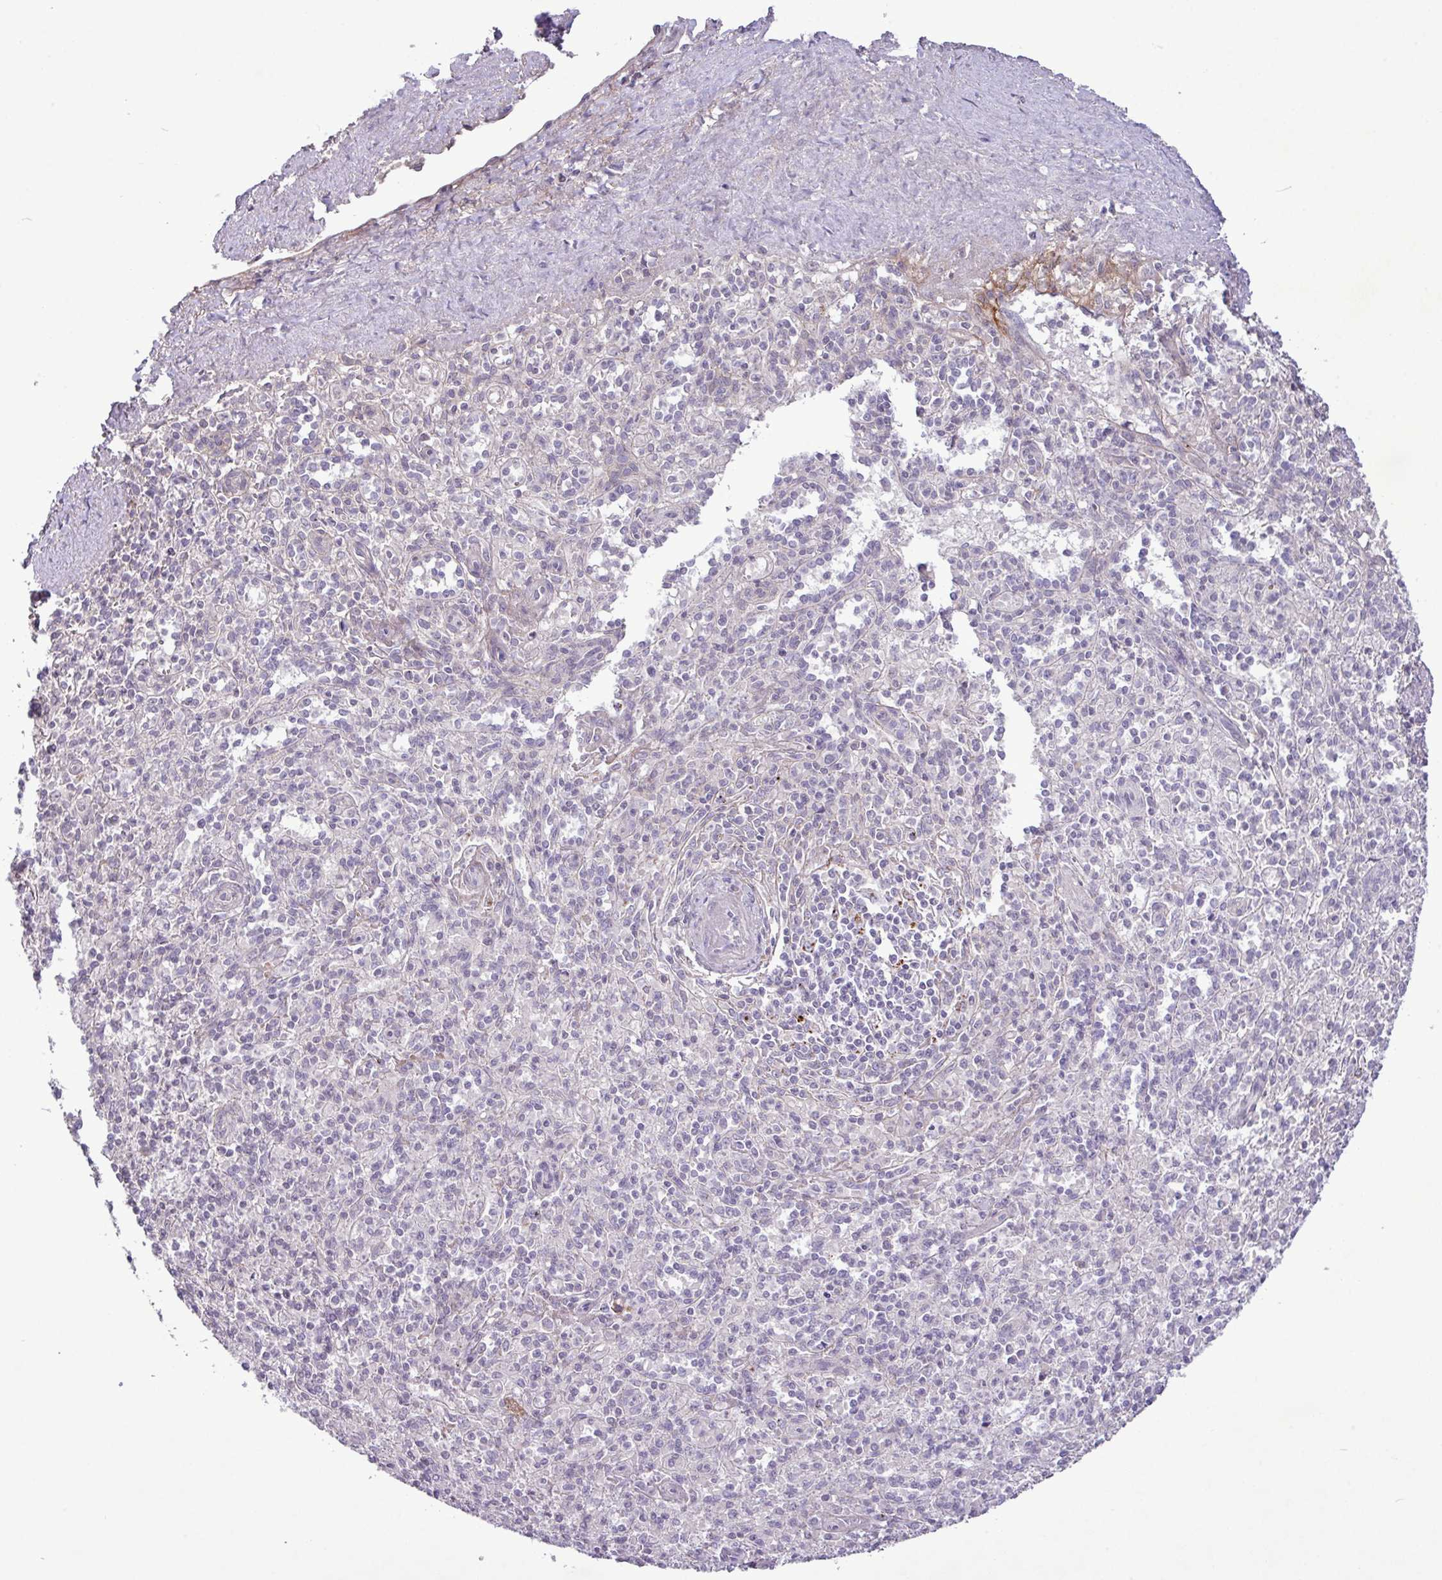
{"staining": {"intensity": "negative", "quantity": "none", "location": "none"}, "tissue": "spleen", "cell_type": "Cells in red pulp", "image_type": "normal", "snomed": [{"axis": "morphology", "description": "Normal tissue, NOS"}, {"axis": "topography", "description": "Spleen"}], "caption": "Immunohistochemical staining of benign human spleen demonstrates no significant positivity in cells in red pulp.", "gene": "CD248", "patient": {"sex": "female", "age": 70}}